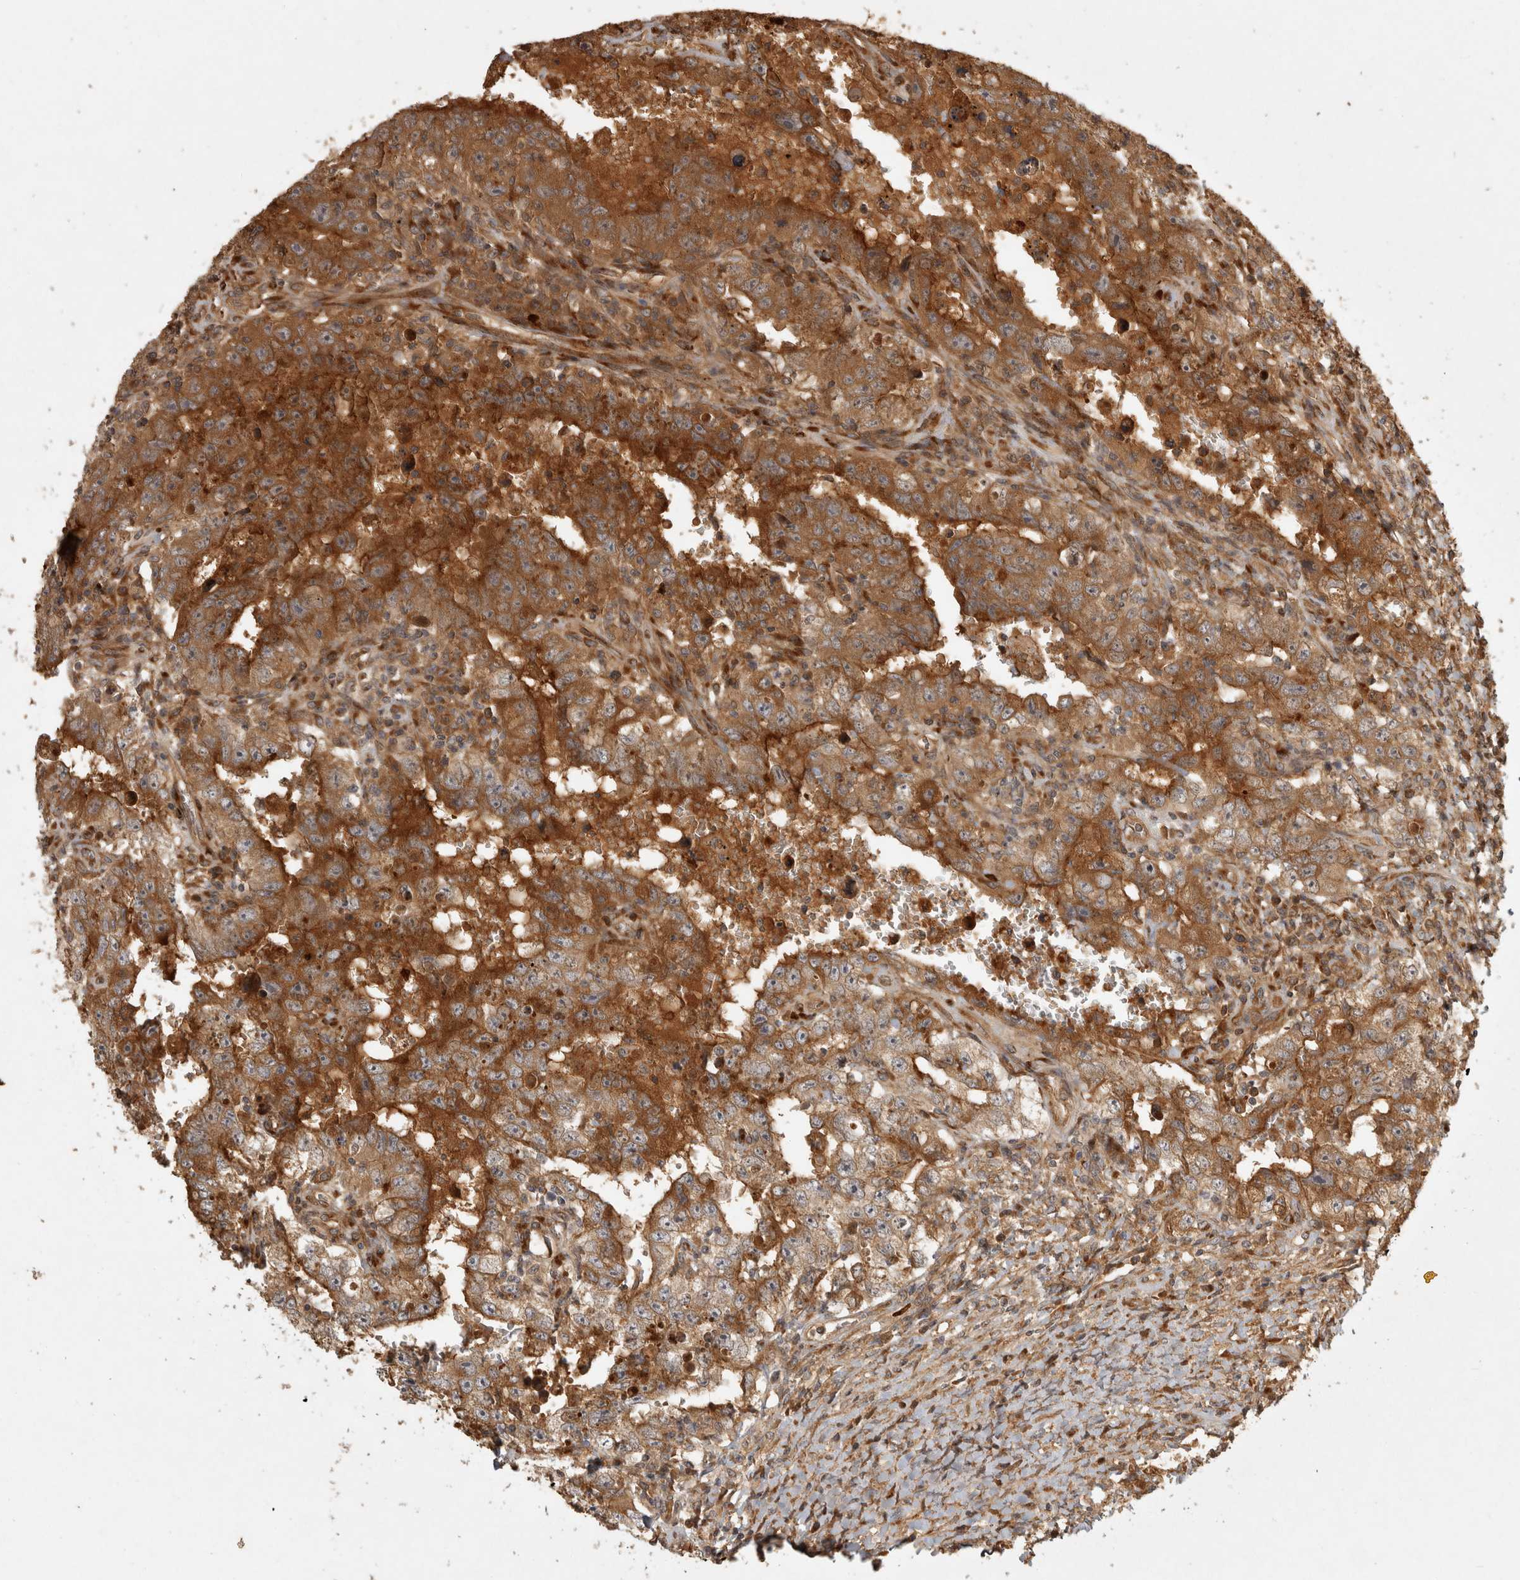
{"staining": {"intensity": "strong", "quantity": ">75%", "location": "cytoplasmic/membranous"}, "tissue": "testis cancer", "cell_type": "Tumor cells", "image_type": "cancer", "snomed": [{"axis": "morphology", "description": "Carcinoma, Embryonal, NOS"}, {"axis": "topography", "description": "Testis"}], "caption": "Brown immunohistochemical staining in testis cancer exhibits strong cytoplasmic/membranous positivity in about >75% of tumor cells.", "gene": "CAMSAP2", "patient": {"sex": "male", "age": 26}}